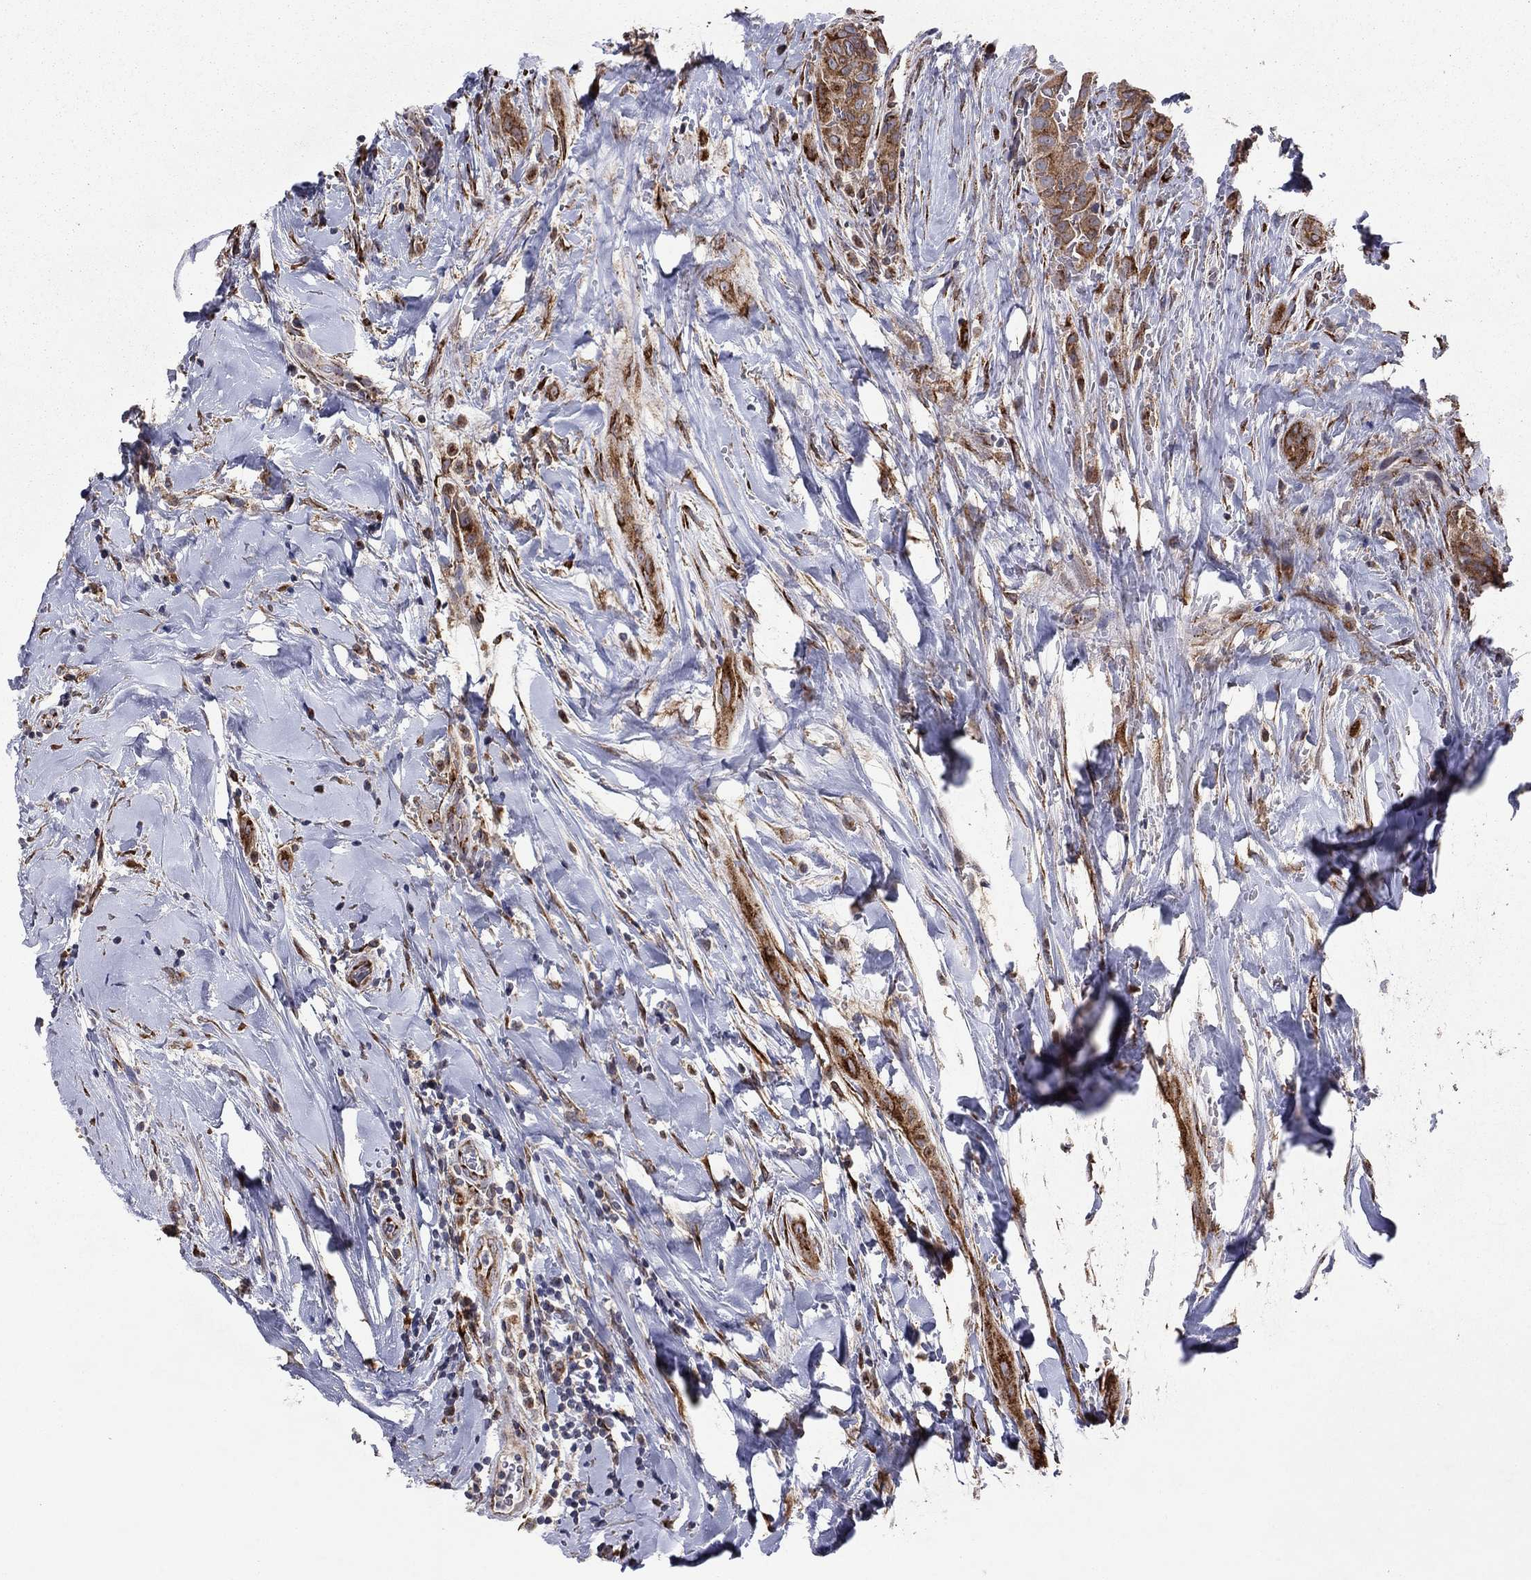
{"staining": {"intensity": "moderate", "quantity": ">75%", "location": "cytoplasmic/membranous"}, "tissue": "thyroid cancer", "cell_type": "Tumor cells", "image_type": "cancer", "snomed": [{"axis": "morphology", "description": "Papillary adenocarcinoma, NOS"}, {"axis": "topography", "description": "Thyroid gland"}], "caption": "A histopathology image showing moderate cytoplasmic/membranous positivity in approximately >75% of tumor cells in thyroid cancer (papillary adenocarcinoma), as visualized by brown immunohistochemical staining.", "gene": "YIF1A", "patient": {"sex": "male", "age": 61}}